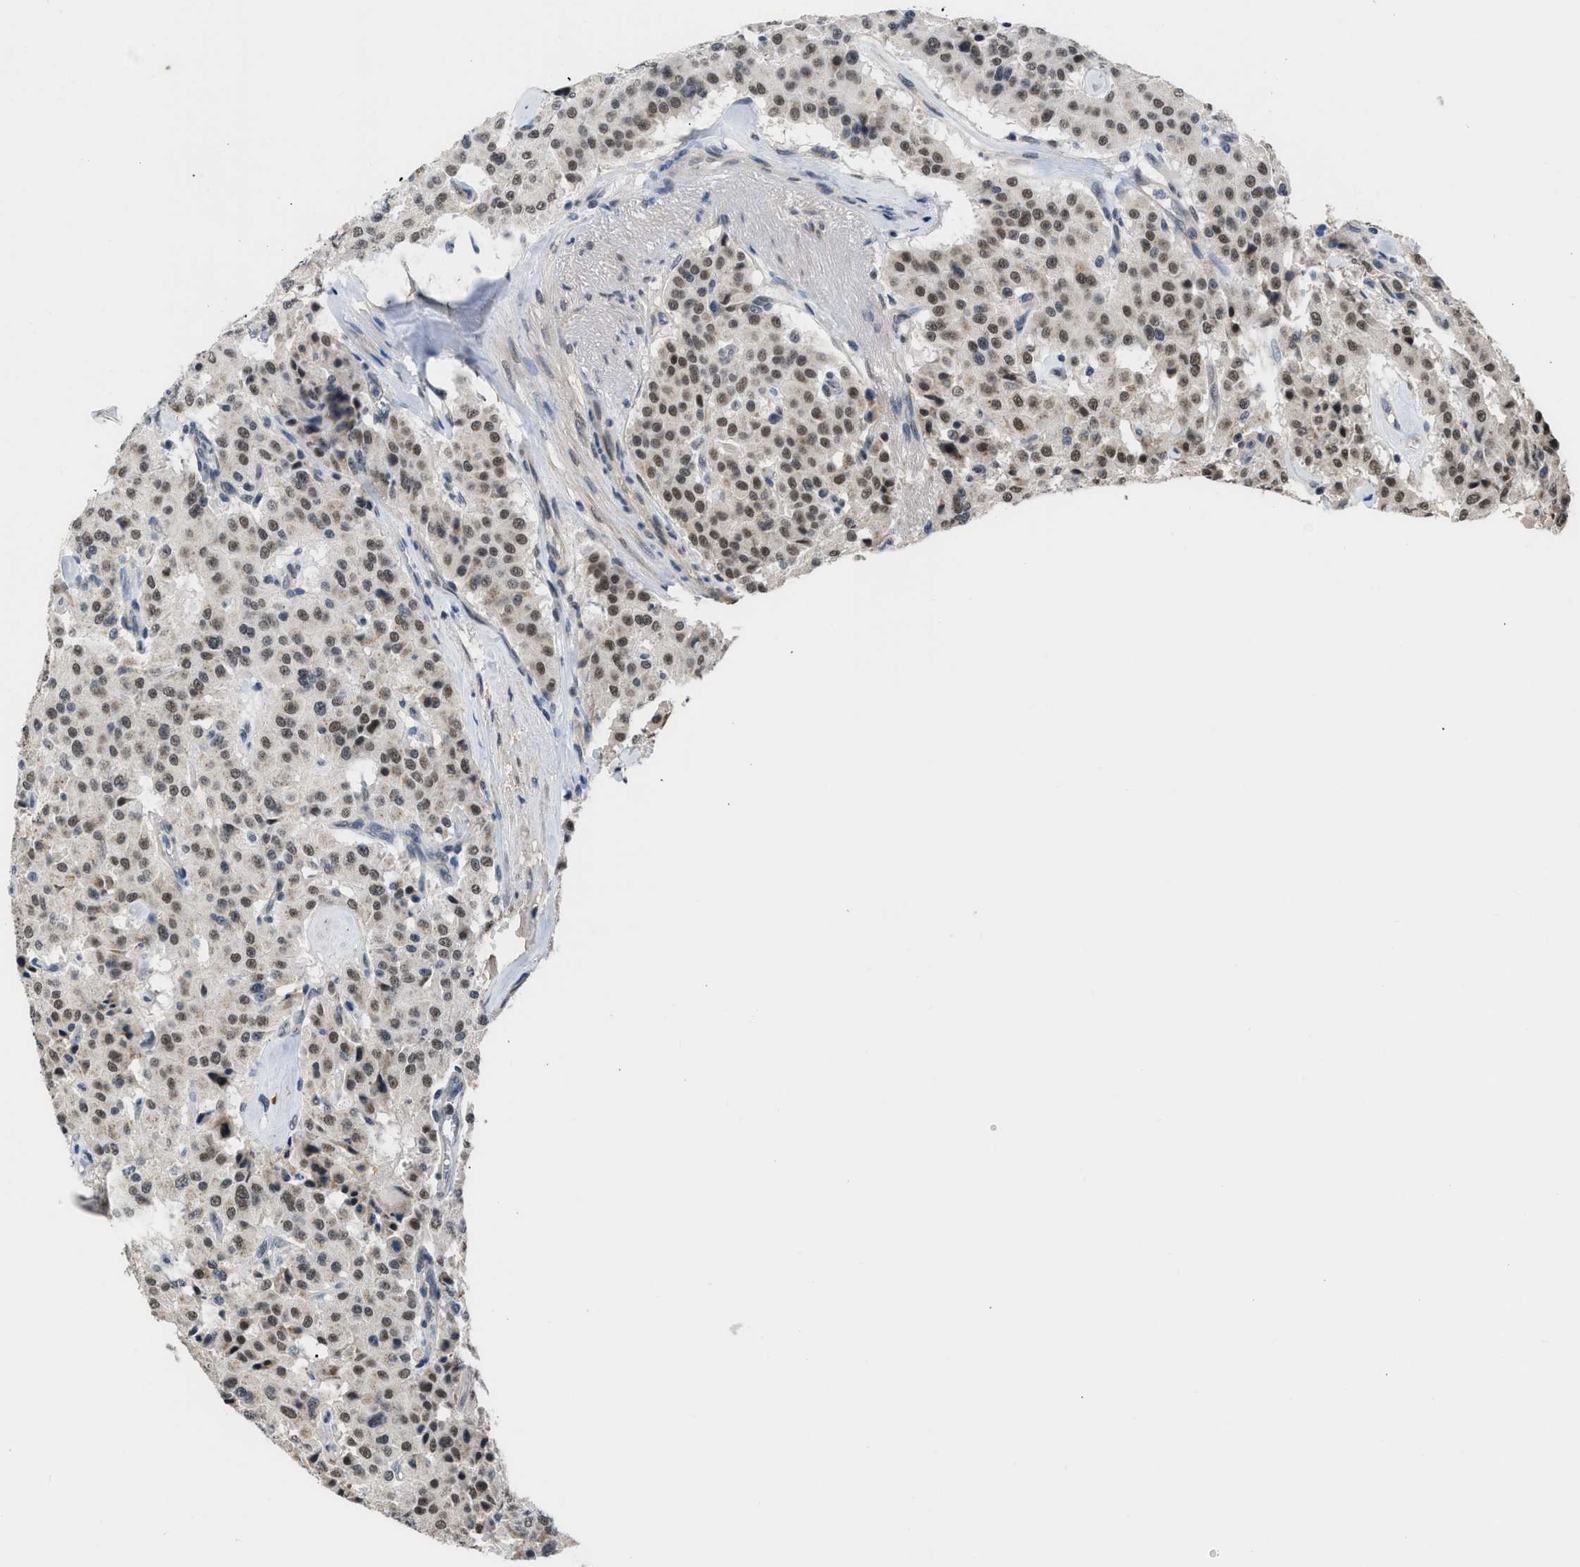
{"staining": {"intensity": "moderate", "quantity": ">75%", "location": "nuclear"}, "tissue": "carcinoid", "cell_type": "Tumor cells", "image_type": "cancer", "snomed": [{"axis": "morphology", "description": "Carcinoid, malignant, NOS"}, {"axis": "topography", "description": "Lung"}], "caption": "This micrograph displays immunohistochemistry (IHC) staining of human carcinoid, with medium moderate nuclear expression in about >75% of tumor cells.", "gene": "TERF2IP", "patient": {"sex": "male", "age": 30}}